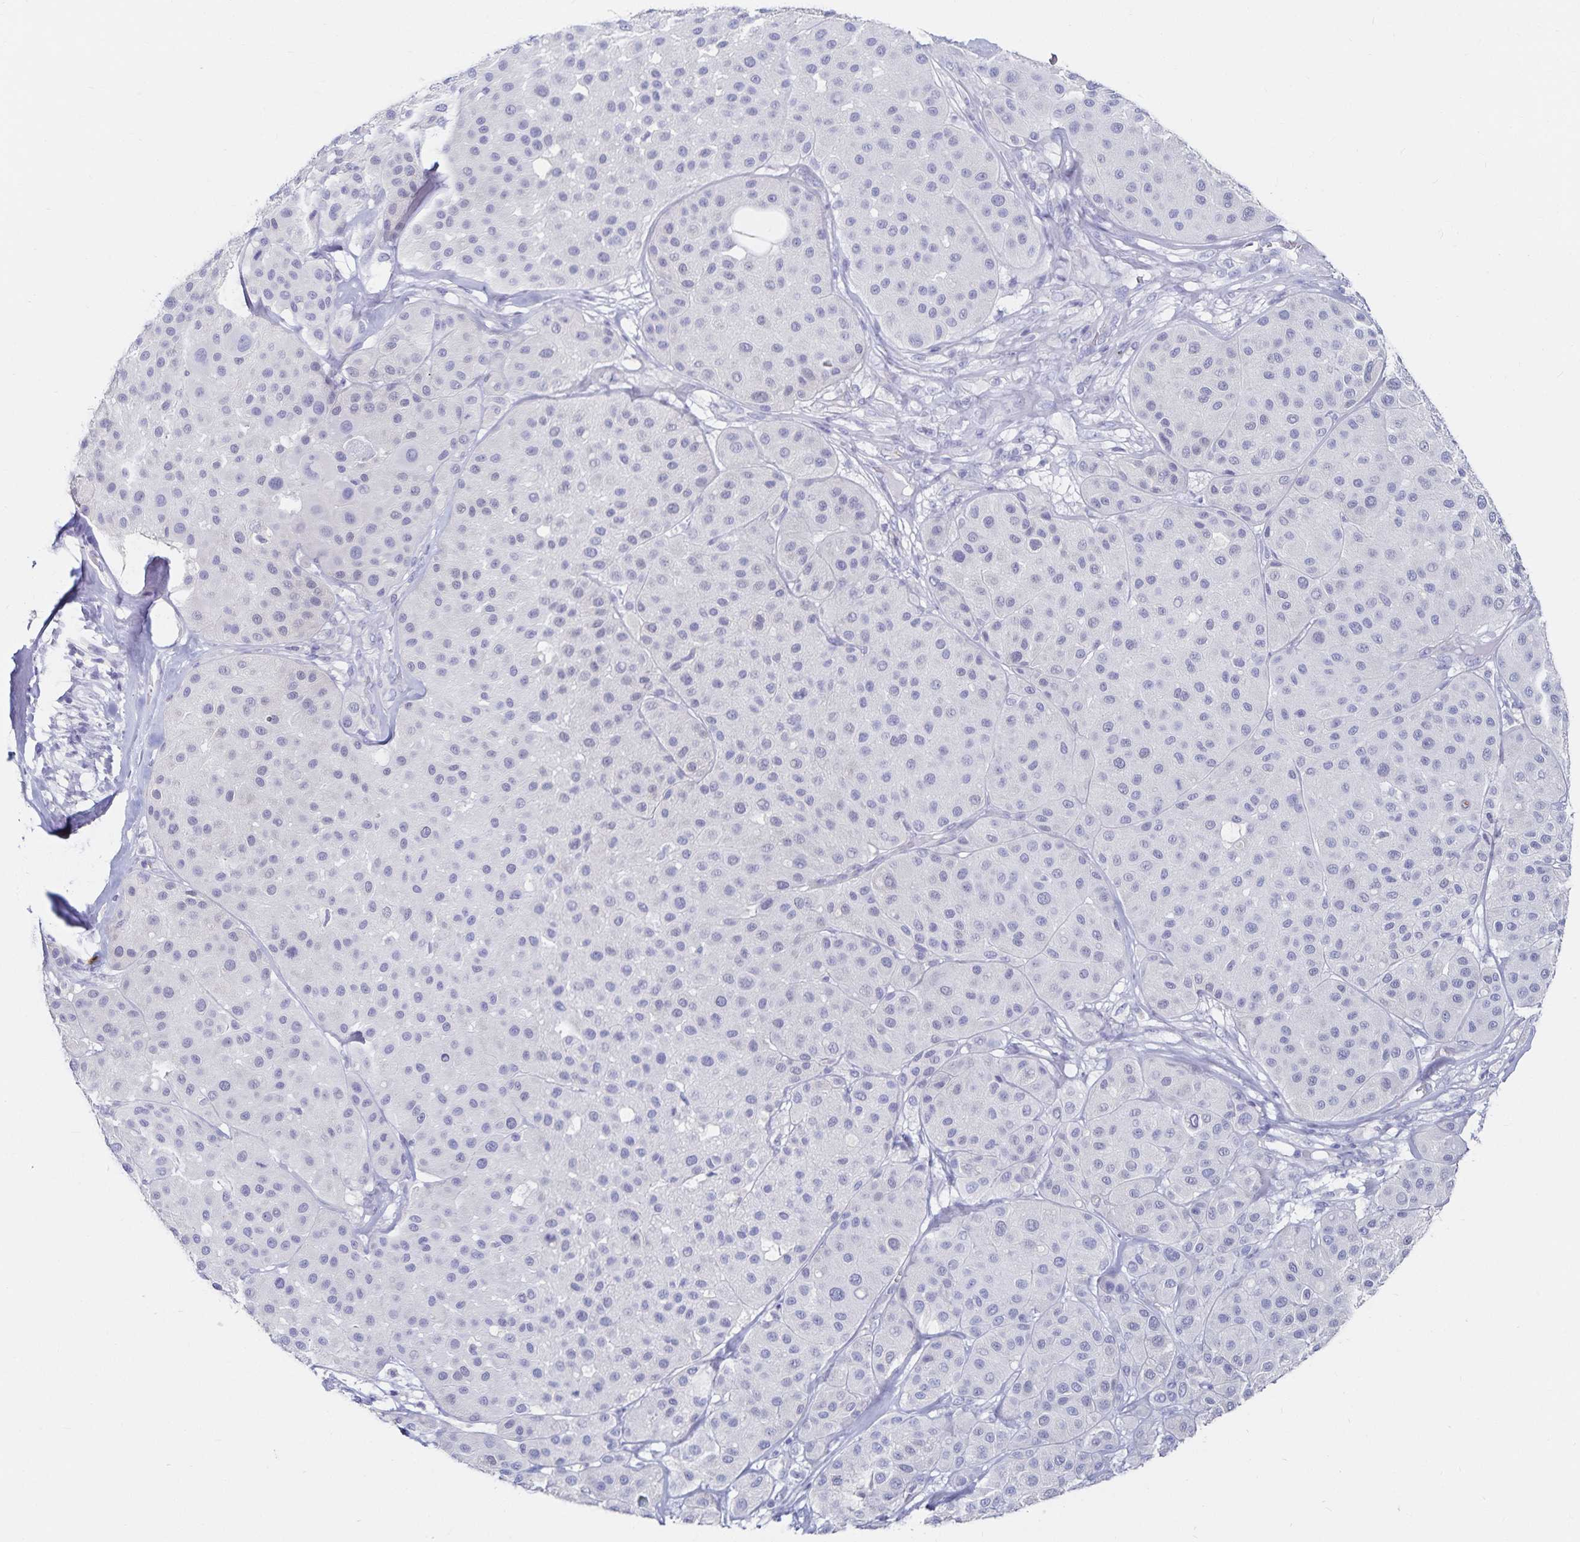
{"staining": {"intensity": "negative", "quantity": "none", "location": "none"}, "tissue": "melanoma", "cell_type": "Tumor cells", "image_type": "cancer", "snomed": [{"axis": "morphology", "description": "Malignant melanoma, Metastatic site"}, {"axis": "topography", "description": "Smooth muscle"}], "caption": "This is an immunohistochemistry micrograph of malignant melanoma (metastatic site). There is no positivity in tumor cells.", "gene": "TNIP1", "patient": {"sex": "male", "age": 41}}